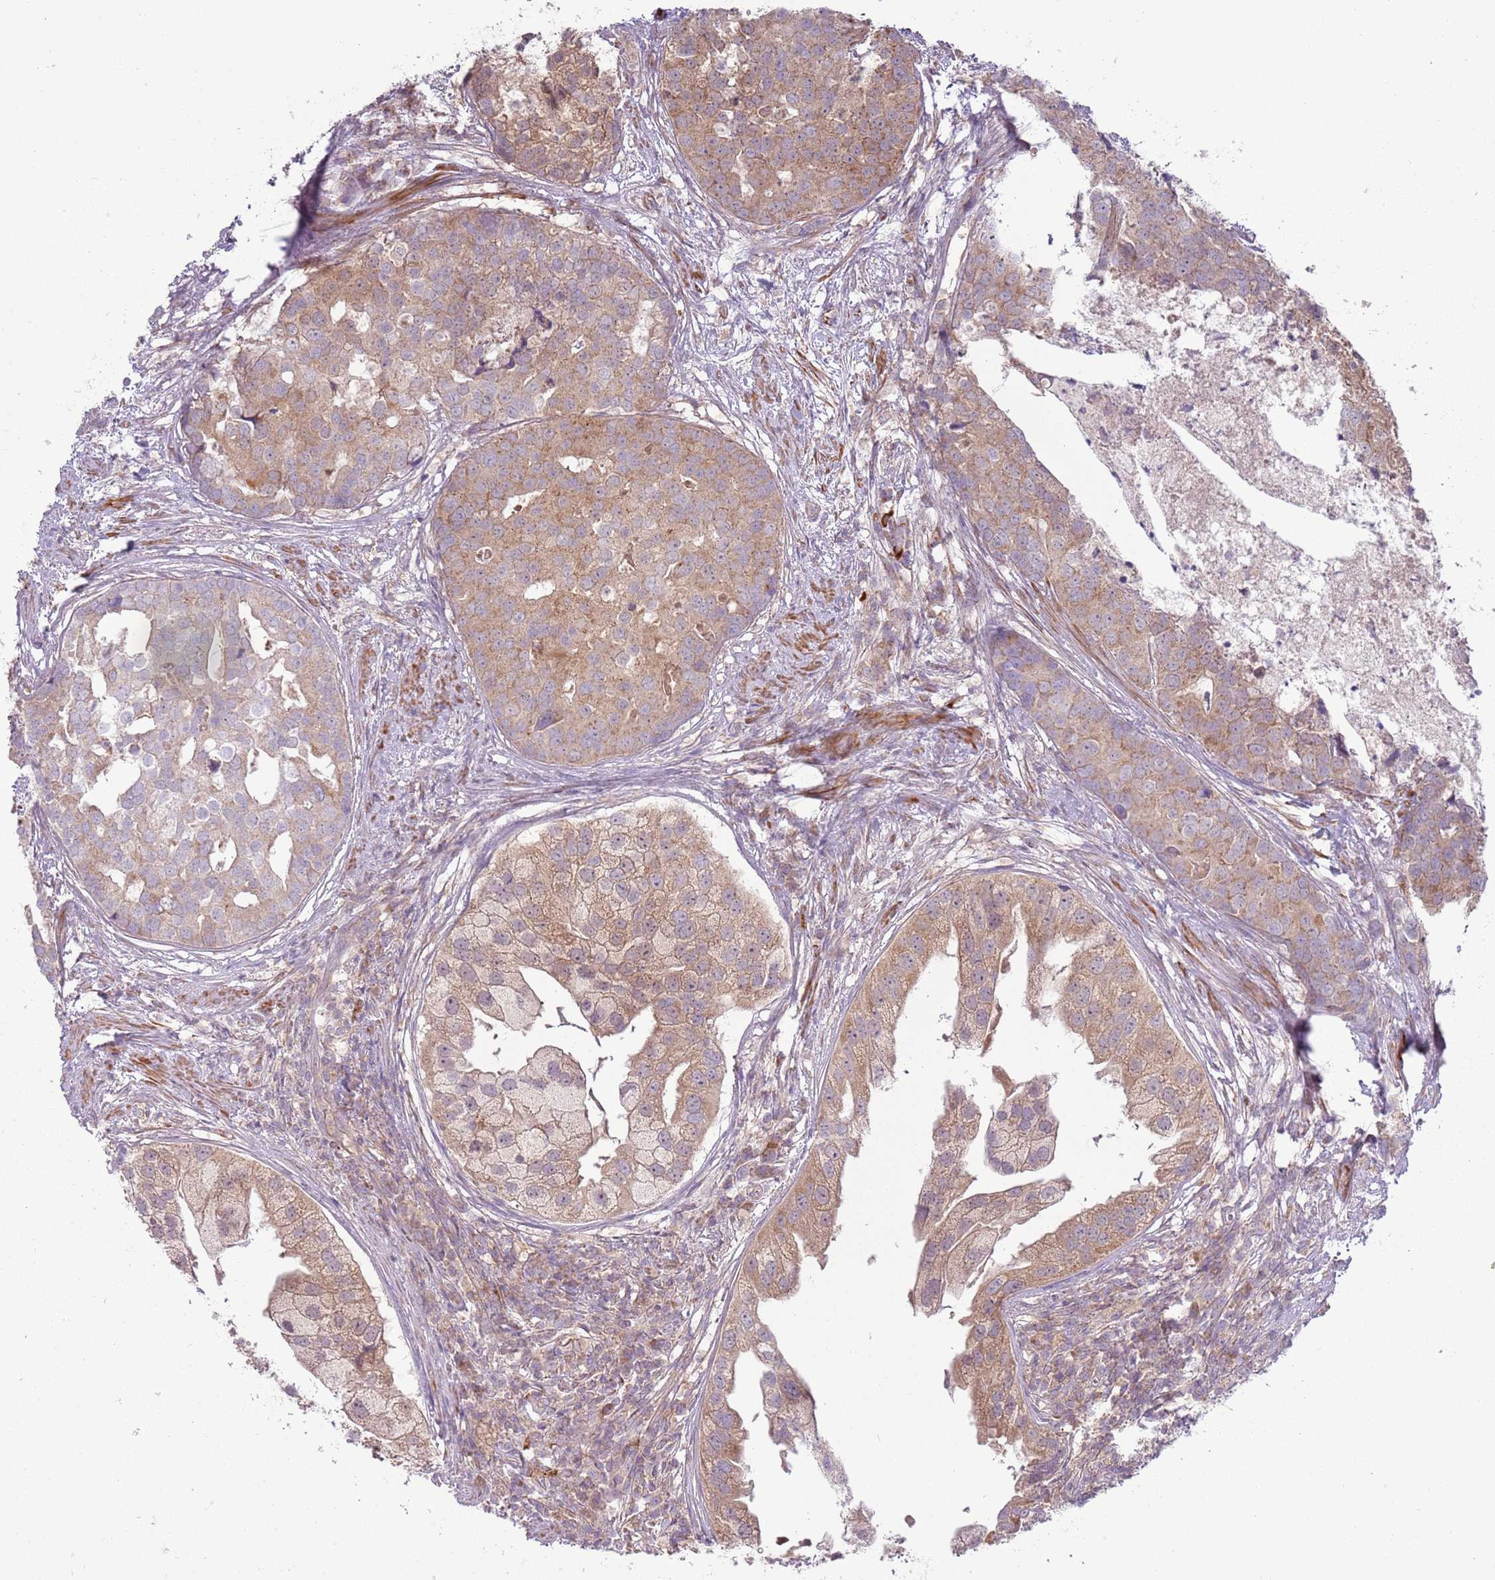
{"staining": {"intensity": "moderate", "quantity": ">75%", "location": "cytoplasmic/membranous"}, "tissue": "prostate cancer", "cell_type": "Tumor cells", "image_type": "cancer", "snomed": [{"axis": "morphology", "description": "Adenocarcinoma, High grade"}, {"axis": "topography", "description": "Prostate"}], "caption": "A brown stain labels moderate cytoplasmic/membranous staining of a protein in human prostate cancer (adenocarcinoma (high-grade)) tumor cells.", "gene": "DTD2", "patient": {"sex": "male", "age": 62}}